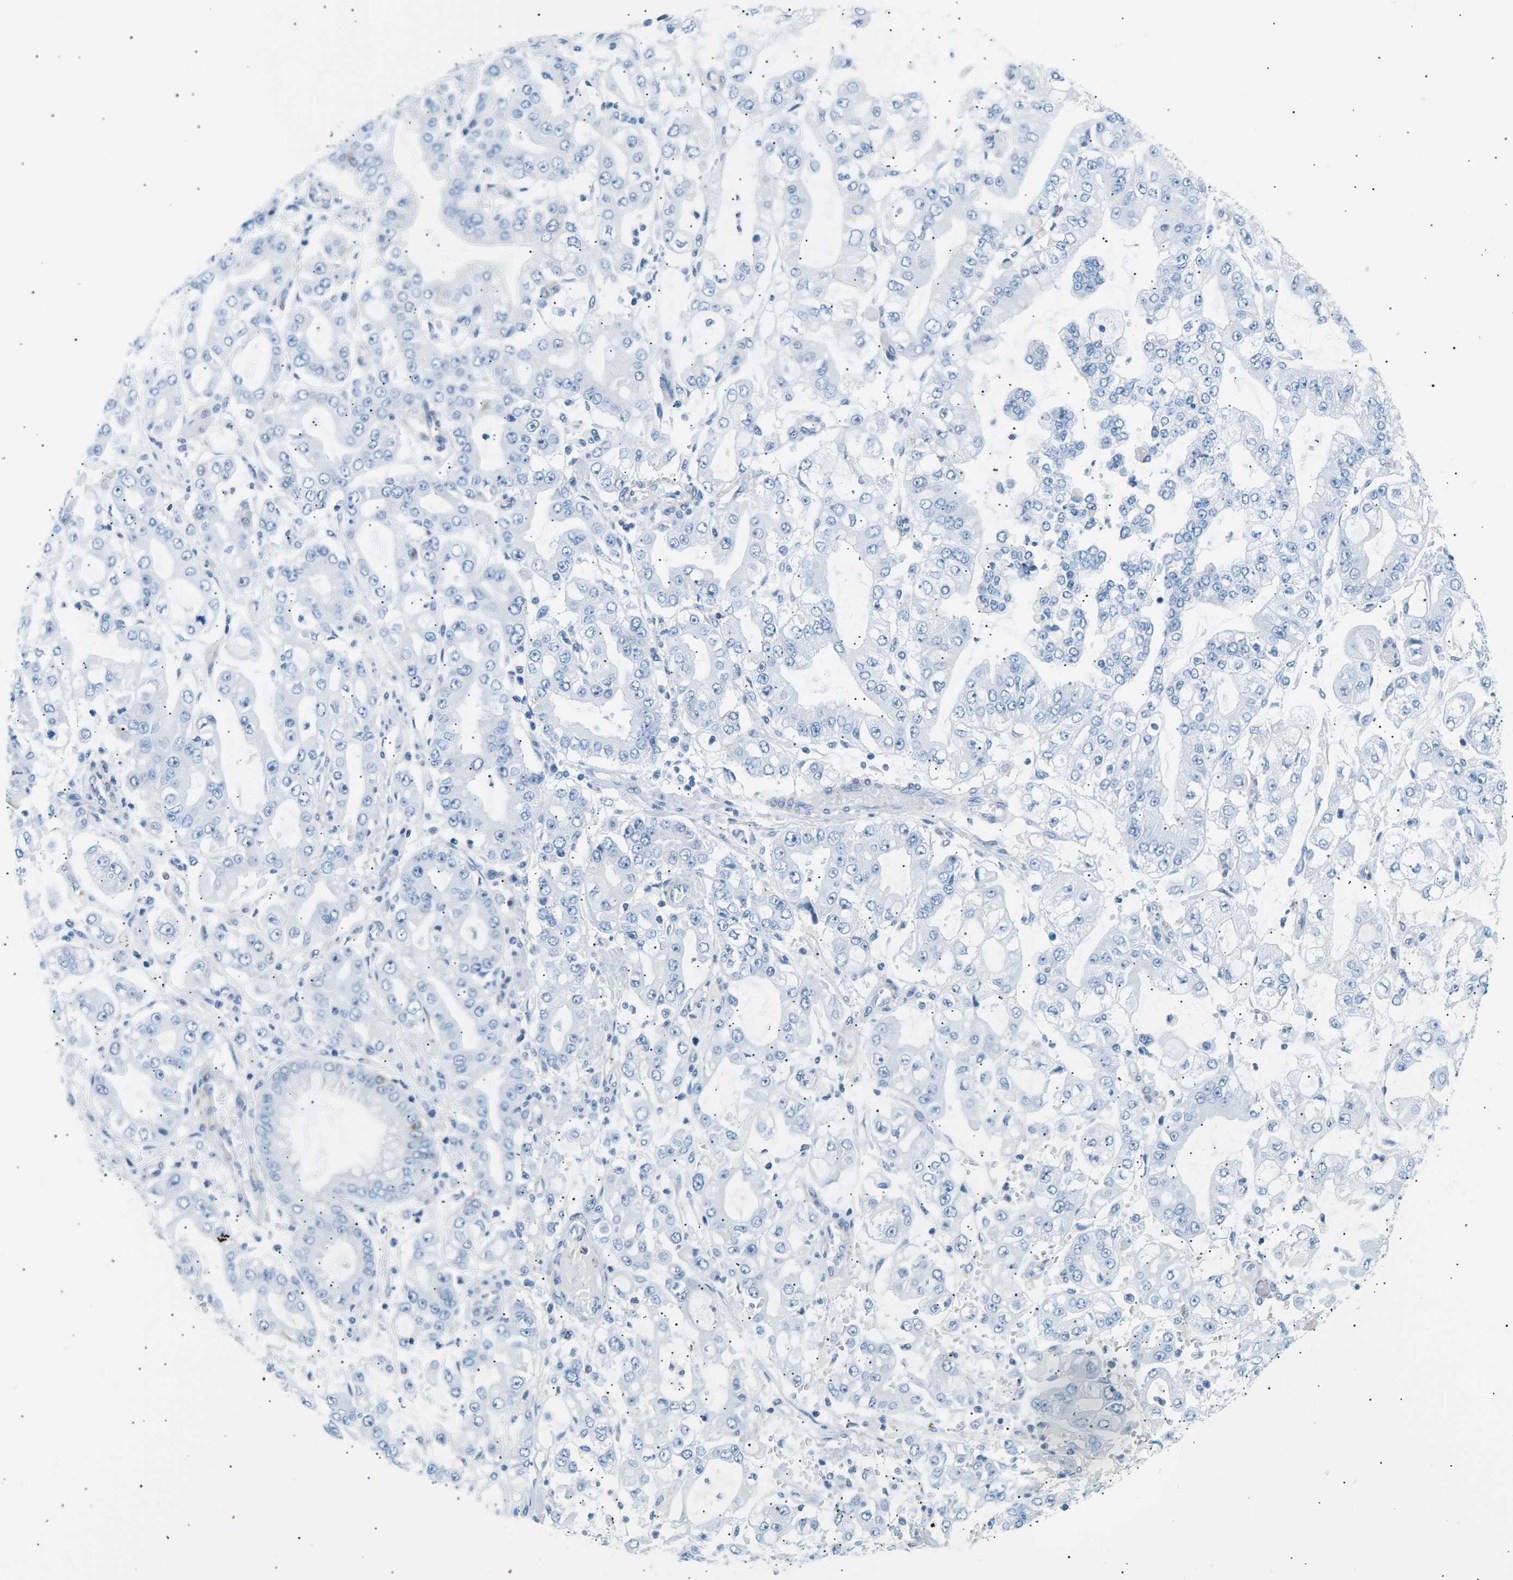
{"staining": {"intensity": "negative", "quantity": "none", "location": "none"}, "tissue": "stomach cancer", "cell_type": "Tumor cells", "image_type": "cancer", "snomed": [{"axis": "morphology", "description": "Adenocarcinoma, NOS"}, {"axis": "topography", "description": "Stomach"}], "caption": "There is no significant staining in tumor cells of stomach adenocarcinoma.", "gene": "SEPTIN5", "patient": {"sex": "male", "age": 76}}